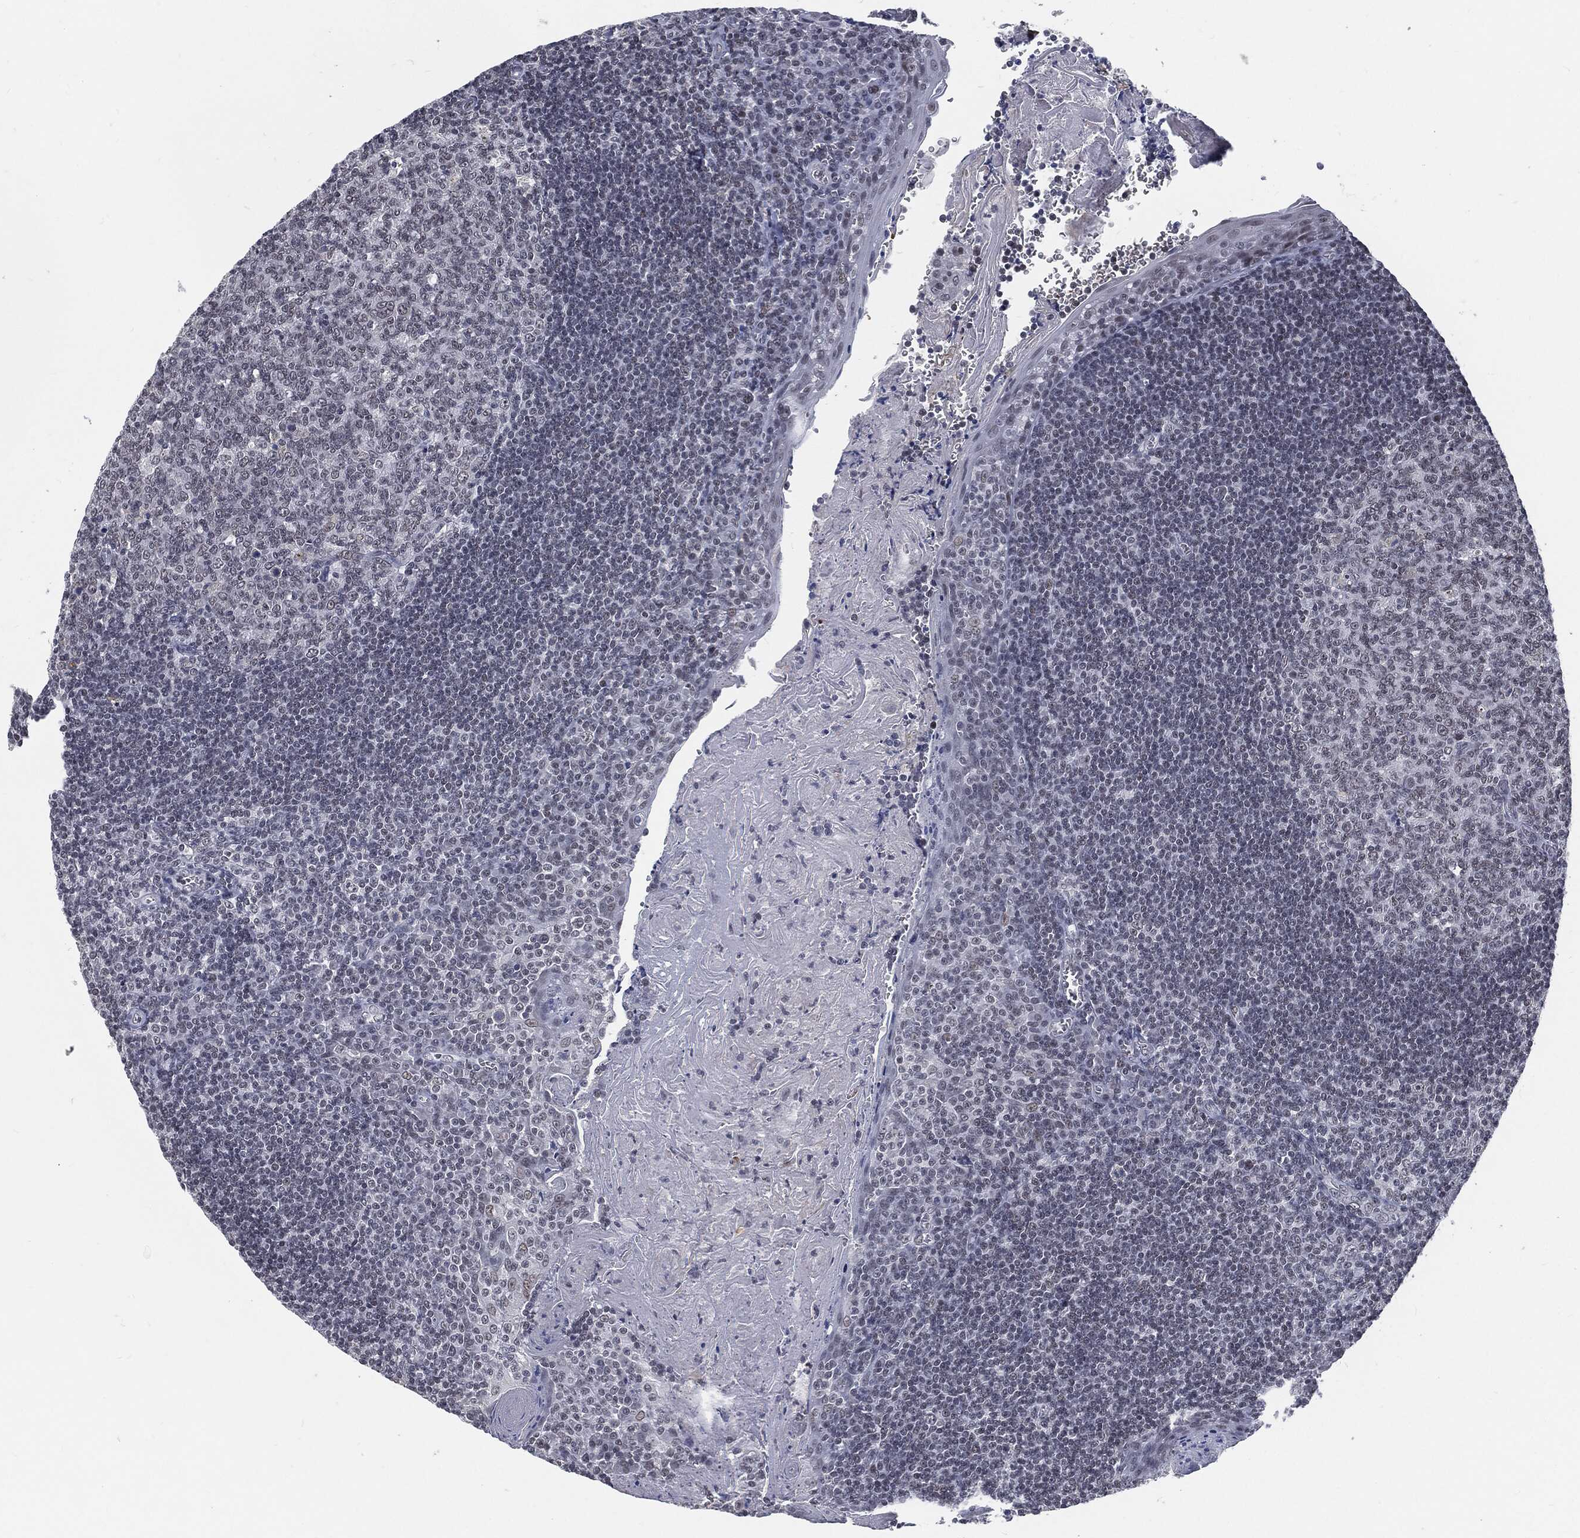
{"staining": {"intensity": "negative", "quantity": "none", "location": "none"}, "tissue": "tonsil", "cell_type": "Germinal center cells", "image_type": "normal", "snomed": [{"axis": "morphology", "description": "Normal tissue, NOS"}, {"axis": "morphology", "description": "Inflammation, NOS"}, {"axis": "topography", "description": "Tonsil"}], "caption": "Immunohistochemistry (IHC) histopathology image of benign tonsil: tonsil stained with DAB displays no significant protein staining in germinal center cells.", "gene": "ANXA1", "patient": {"sex": "female", "age": 31}}